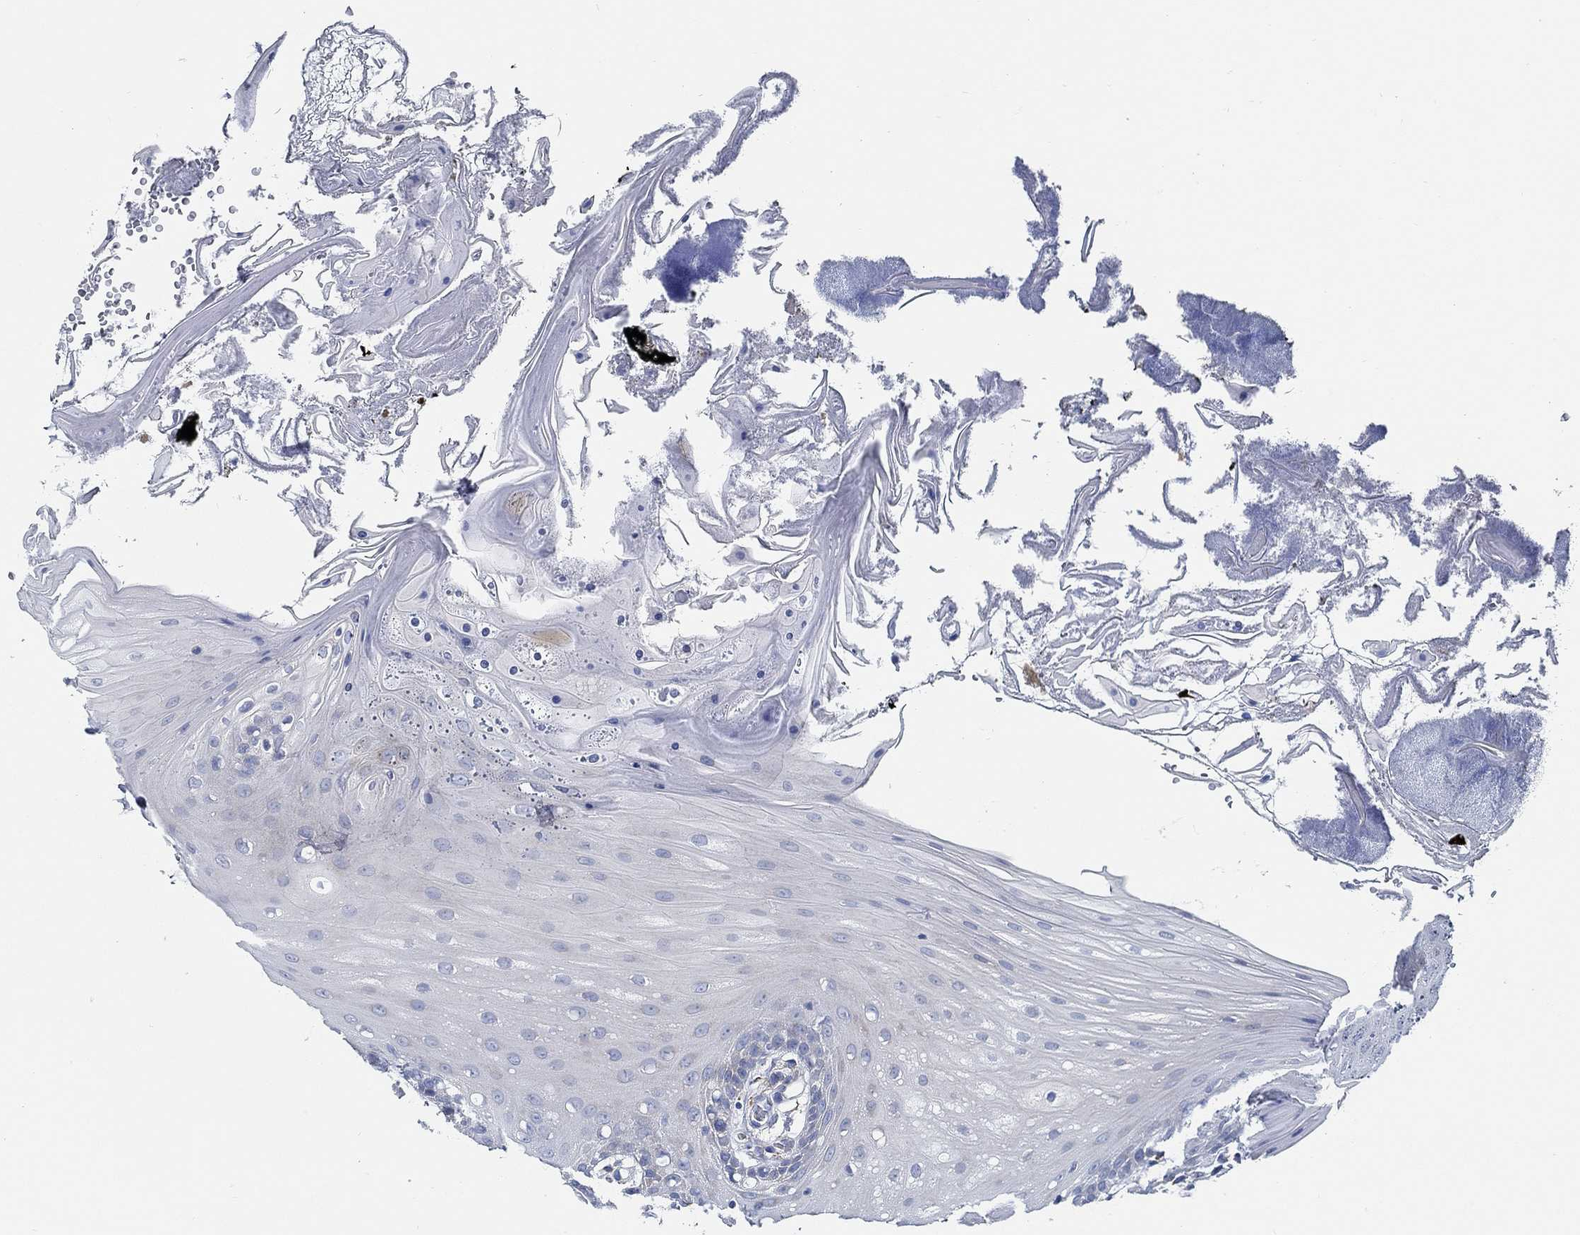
{"staining": {"intensity": "negative", "quantity": "none", "location": "none"}, "tissue": "oral mucosa", "cell_type": "Squamous epithelial cells", "image_type": "normal", "snomed": [{"axis": "morphology", "description": "Normal tissue, NOS"}, {"axis": "morphology", "description": "Squamous cell carcinoma, NOS"}, {"axis": "topography", "description": "Oral tissue"}, {"axis": "topography", "description": "Head-Neck"}], "caption": "IHC of normal human oral mucosa demonstrates no positivity in squamous epithelial cells. (DAB (3,3'-diaminobenzidine) immunohistochemistry visualized using brightfield microscopy, high magnification).", "gene": "HECW2", "patient": {"sex": "male", "age": 69}}